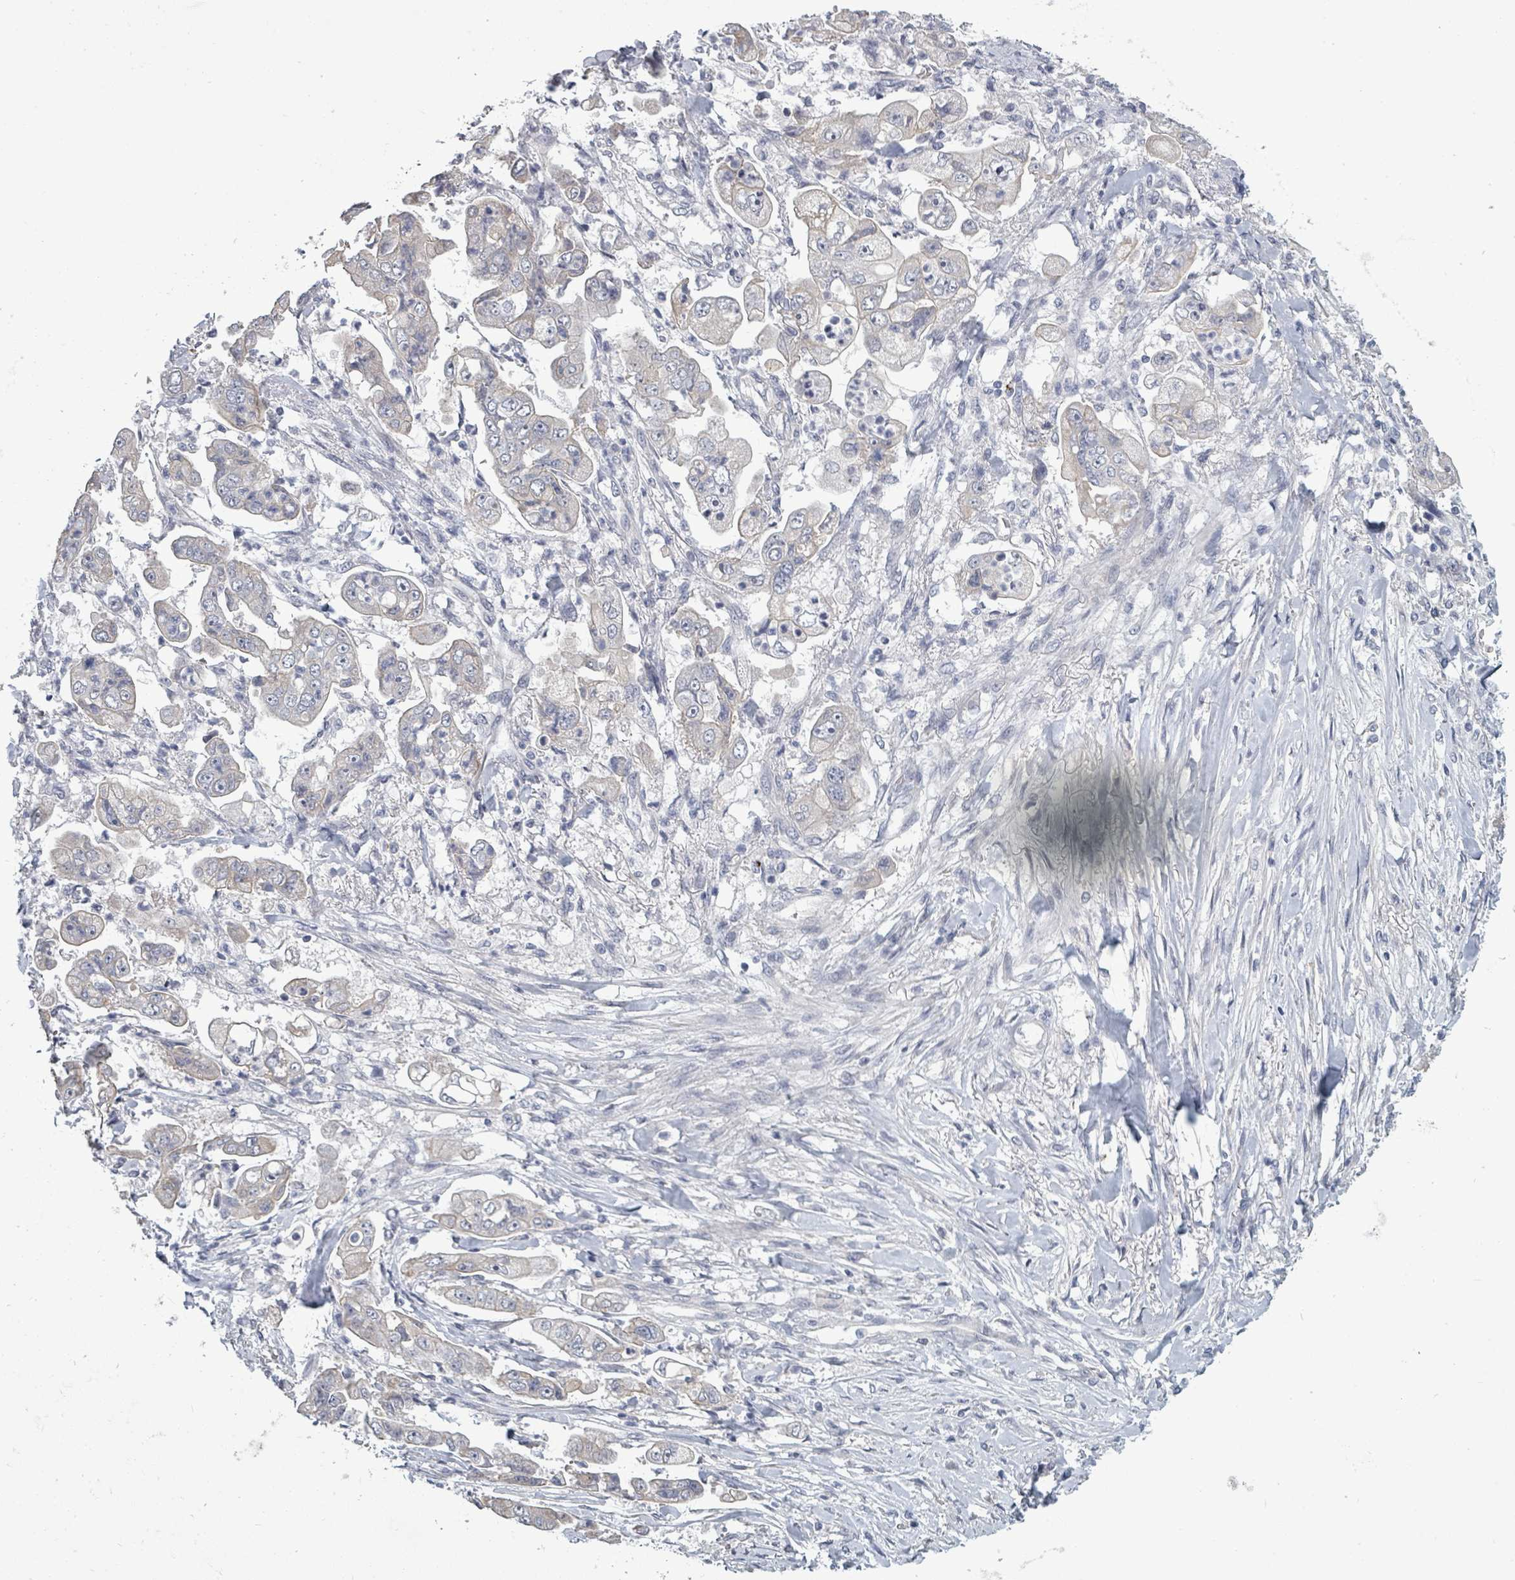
{"staining": {"intensity": "weak", "quantity": "25%-75%", "location": "cytoplasmic/membranous"}, "tissue": "stomach cancer", "cell_type": "Tumor cells", "image_type": "cancer", "snomed": [{"axis": "morphology", "description": "Adenocarcinoma, NOS"}, {"axis": "topography", "description": "Stomach"}], "caption": "Immunohistochemistry (IHC) of stomach cancer shows low levels of weak cytoplasmic/membranous expression in approximately 25%-75% of tumor cells.", "gene": "ASB12", "patient": {"sex": "male", "age": 62}}